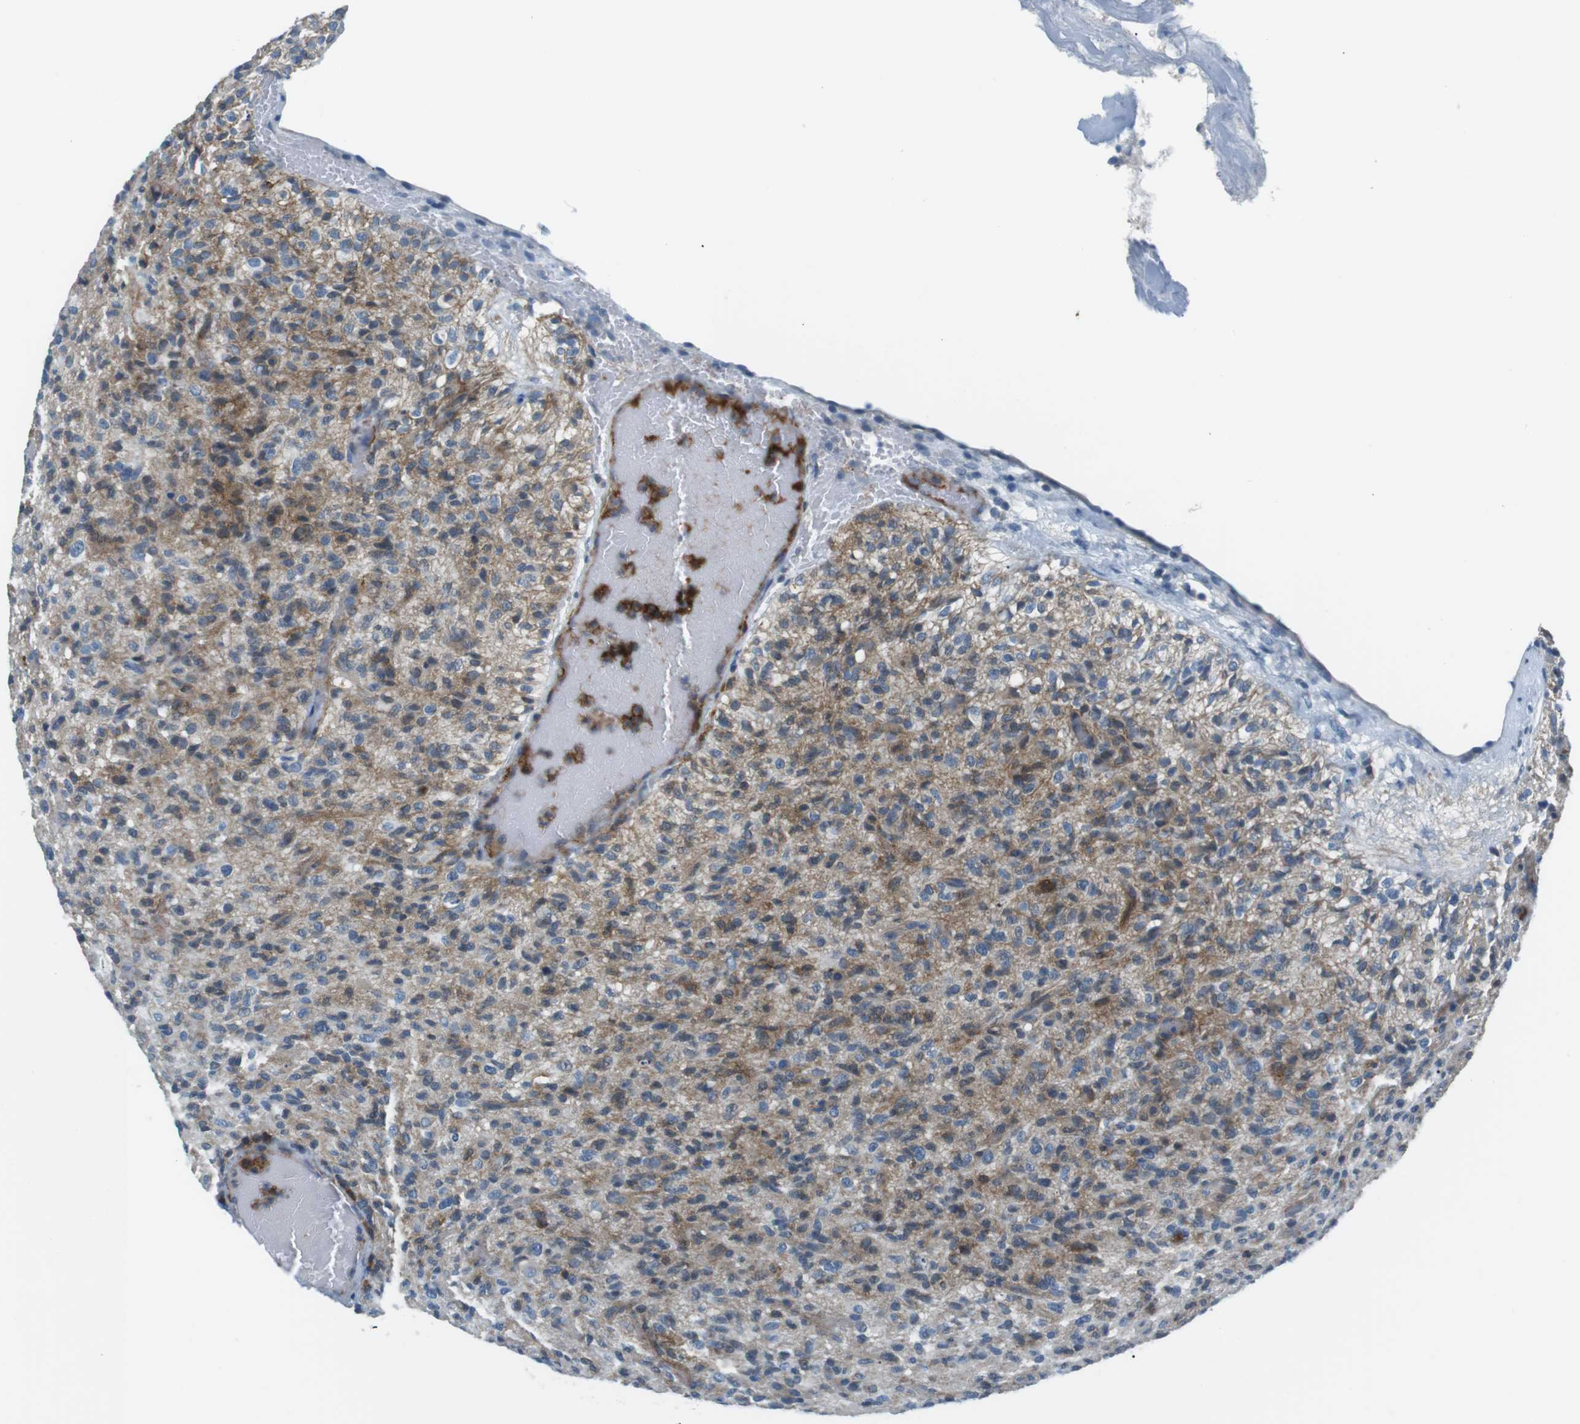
{"staining": {"intensity": "moderate", "quantity": "<25%", "location": "cytoplasmic/membranous"}, "tissue": "glioma", "cell_type": "Tumor cells", "image_type": "cancer", "snomed": [{"axis": "morphology", "description": "Glioma, malignant, High grade"}, {"axis": "topography", "description": "Brain"}], "caption": "Glioma stained with IHC shows moderate cytoplasmic/membranous positivity in about <25% of tumor cells.", "gene": "ARVCF", "patient": {"sex": "male", "age": 71}}